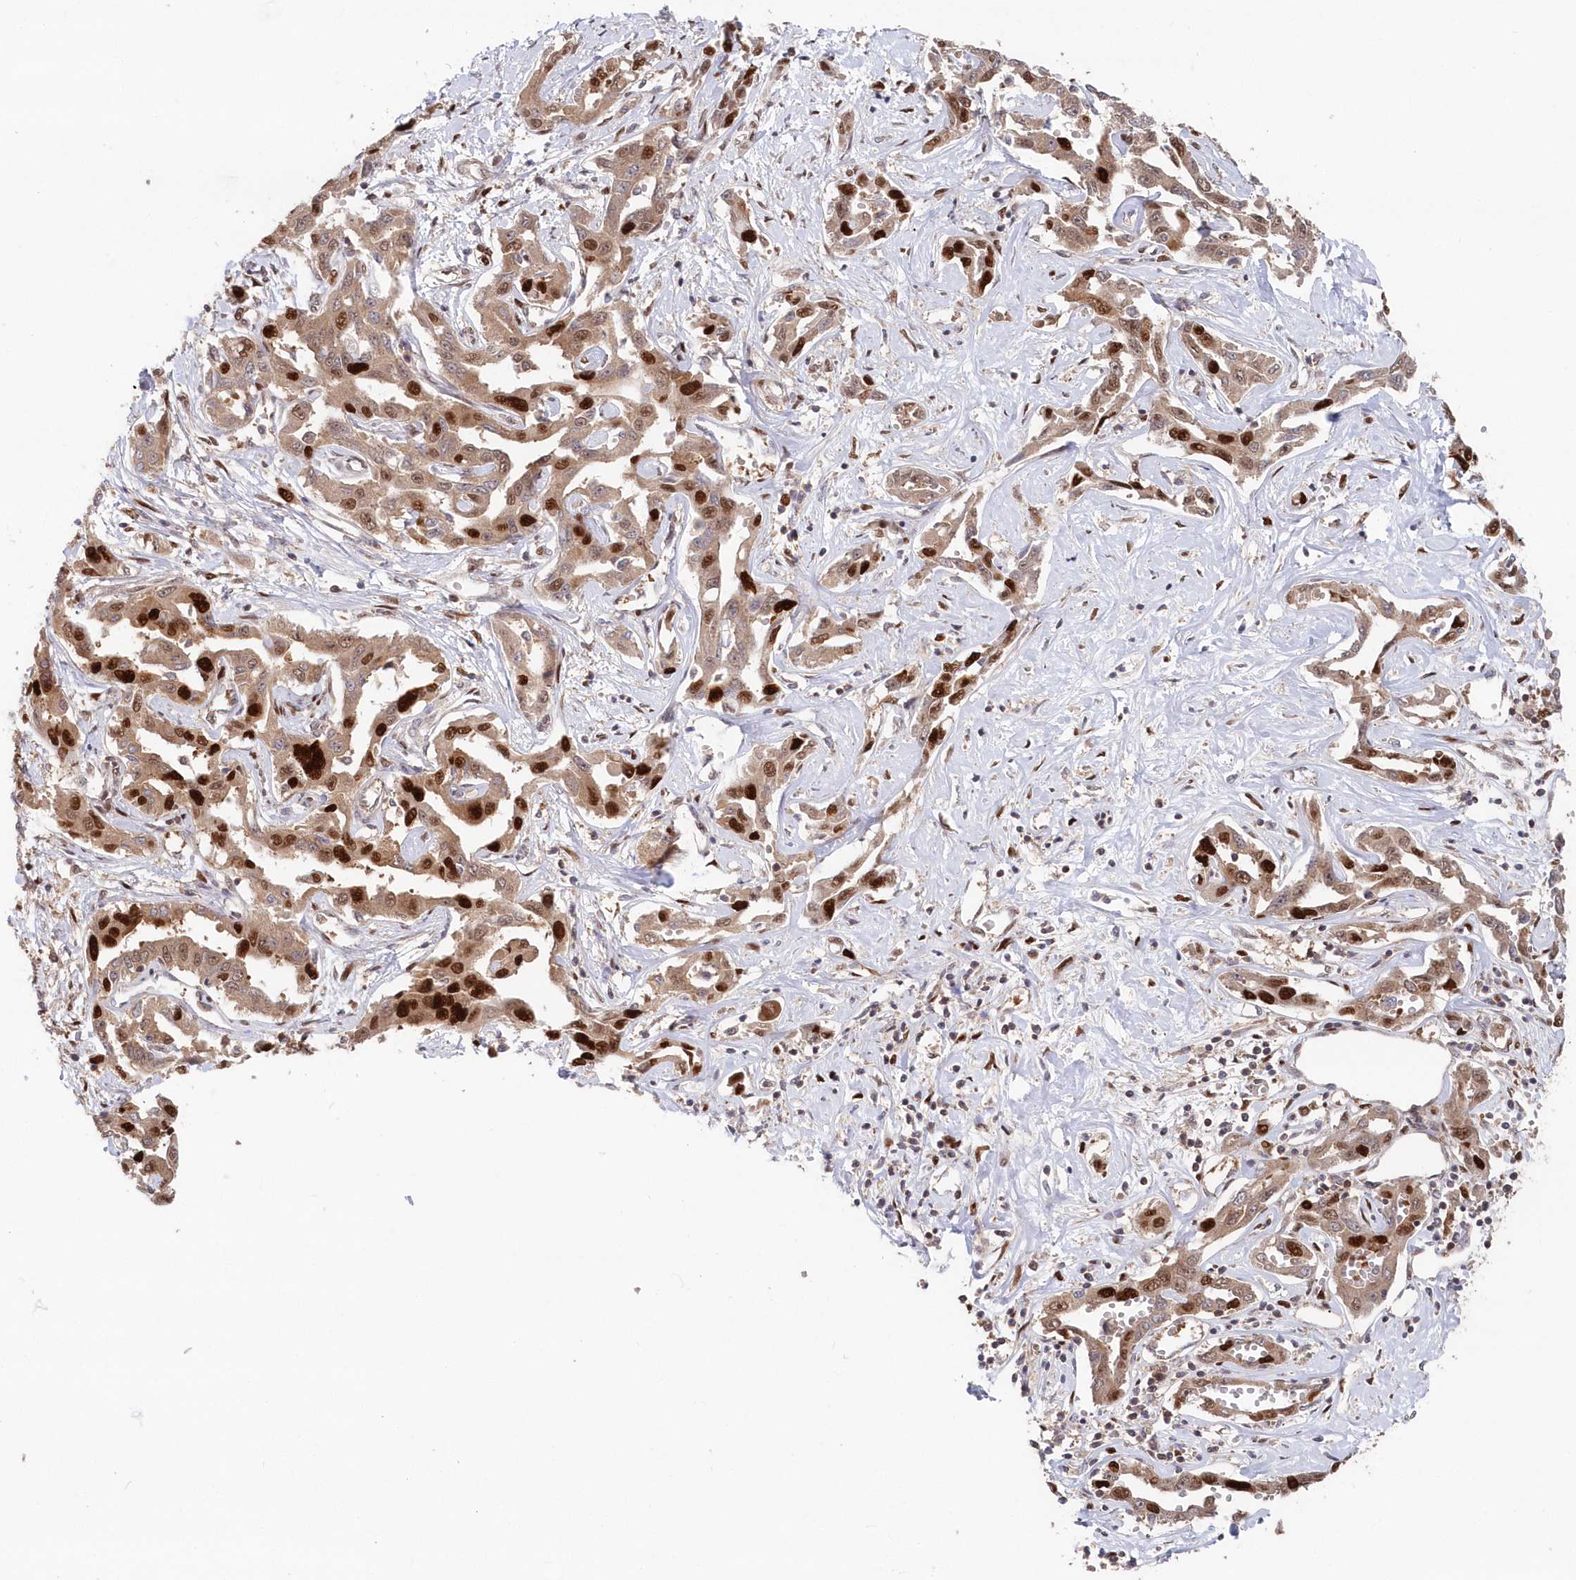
{"staining": {"intensity": "strong", "quantity": ">75%", "location": "nuclear"}, "tissue": "liver cancer", "cell_type": "Tumor cells", "image_type": "cancer", "snomed": [{"axis": "morphology", "description": "Cholangiocarcinoma"}, {"axis": "topography", "description": "Liver"}], "caption": "Brown immunohistochemical staining in human cholangiocarcinoma (liver) shows strong nuclear positivity in about >75% of tumor cells.", "gene": "ABHD14B", "patient": {"sex": "male", "age": 59}}